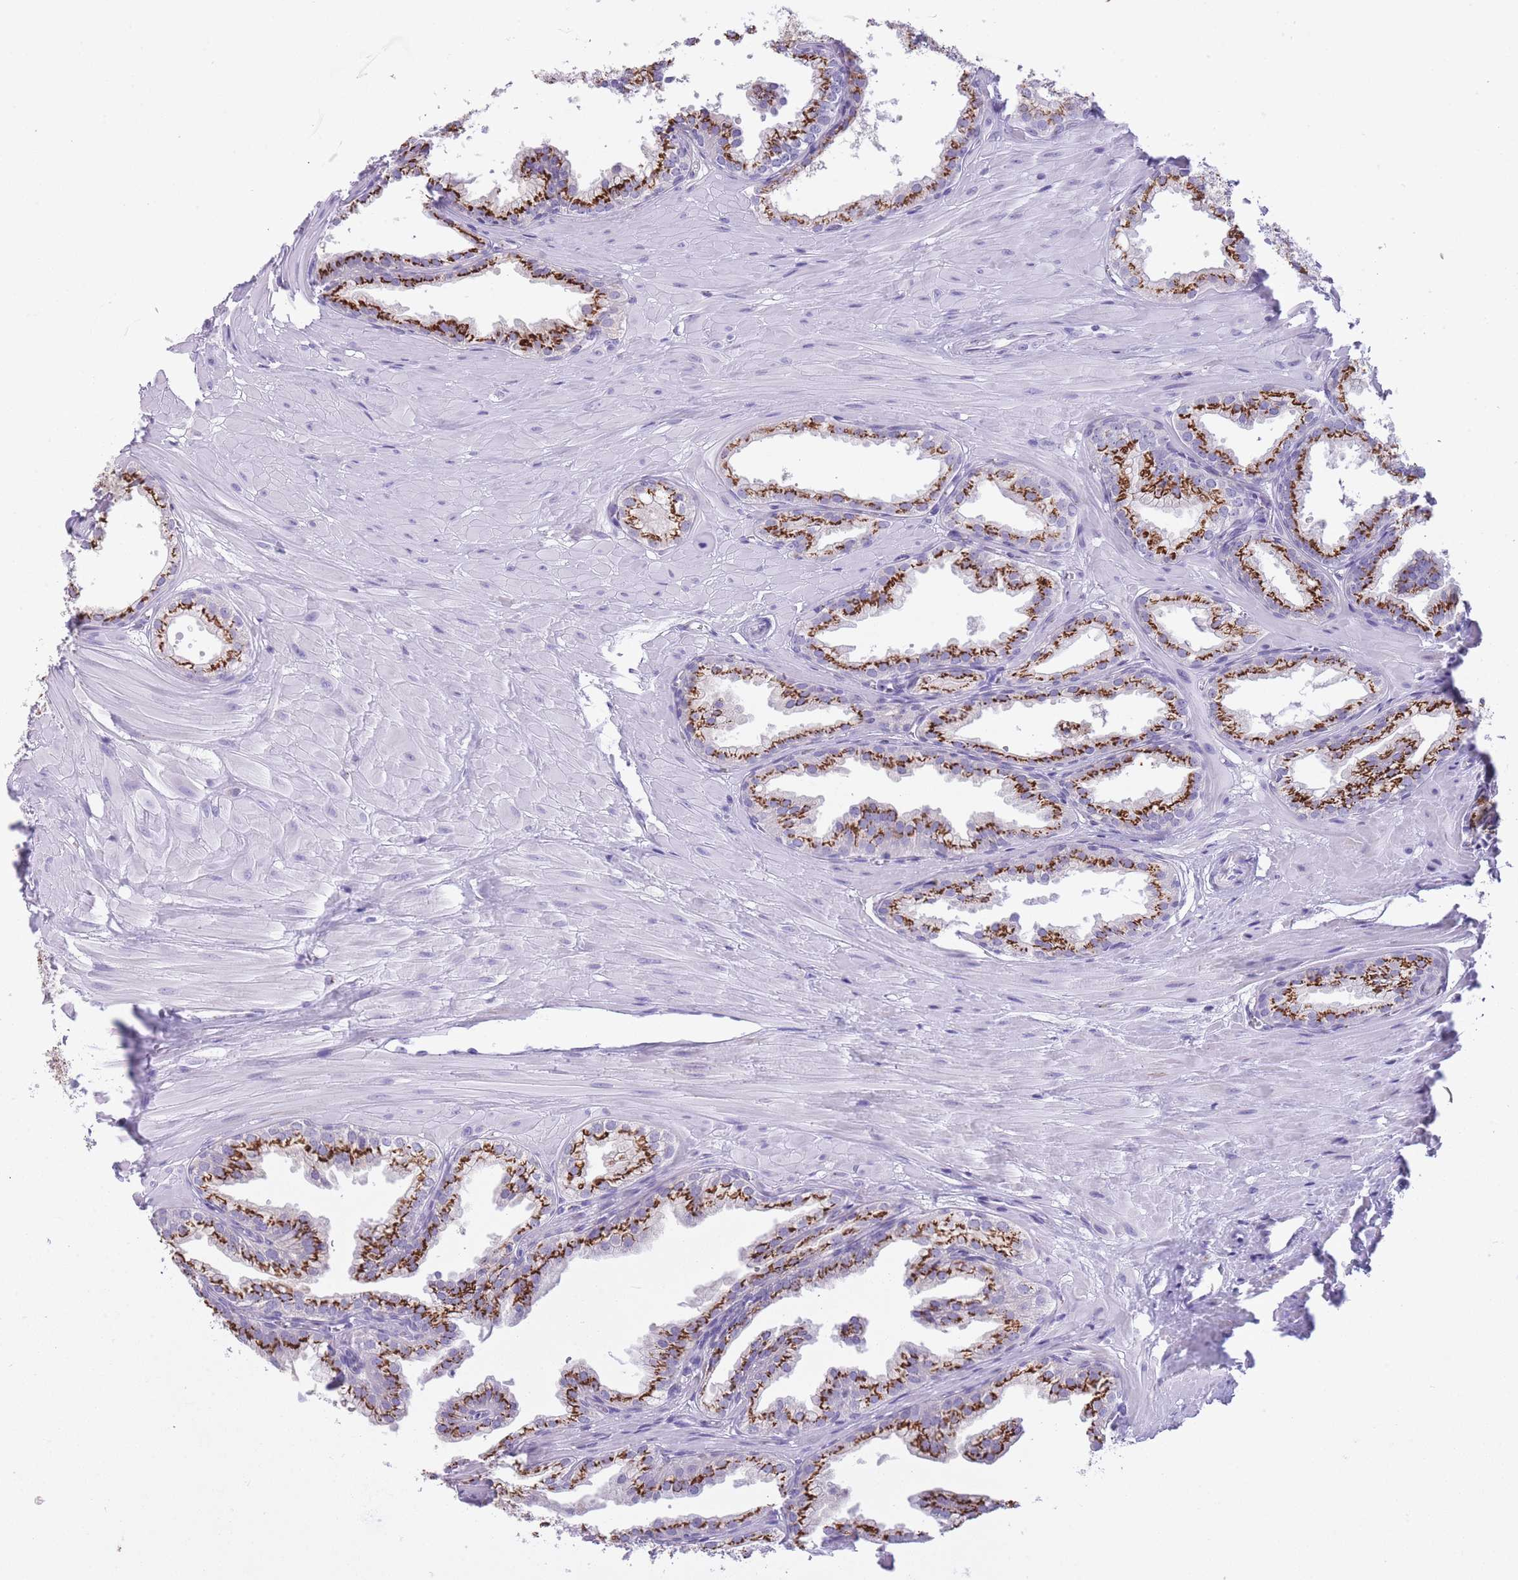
{"staining": {"intensity": "strong", "quantity": ">75%", "location": "cytoplasmic/membranous"}, "tissue": "prostate", "cell_type": "Glandular cells", "image_type": "normal", "snomed": [{"axis": "morphology", "description": "Normal tissue, NOS"}, {"axis": "topography", "description": "Prostate"}, {"axis": "topography", "description": "Peripheral nerve tissue"}], "caption": "This is a histology image of immunohistochemistry staining of unremarkable prostate, which shows strong positivity in the cytoplasmic/membranous of glandular cells.", "gene": "B4GALT2", "patient": {"sex": "male", "age": 55}}